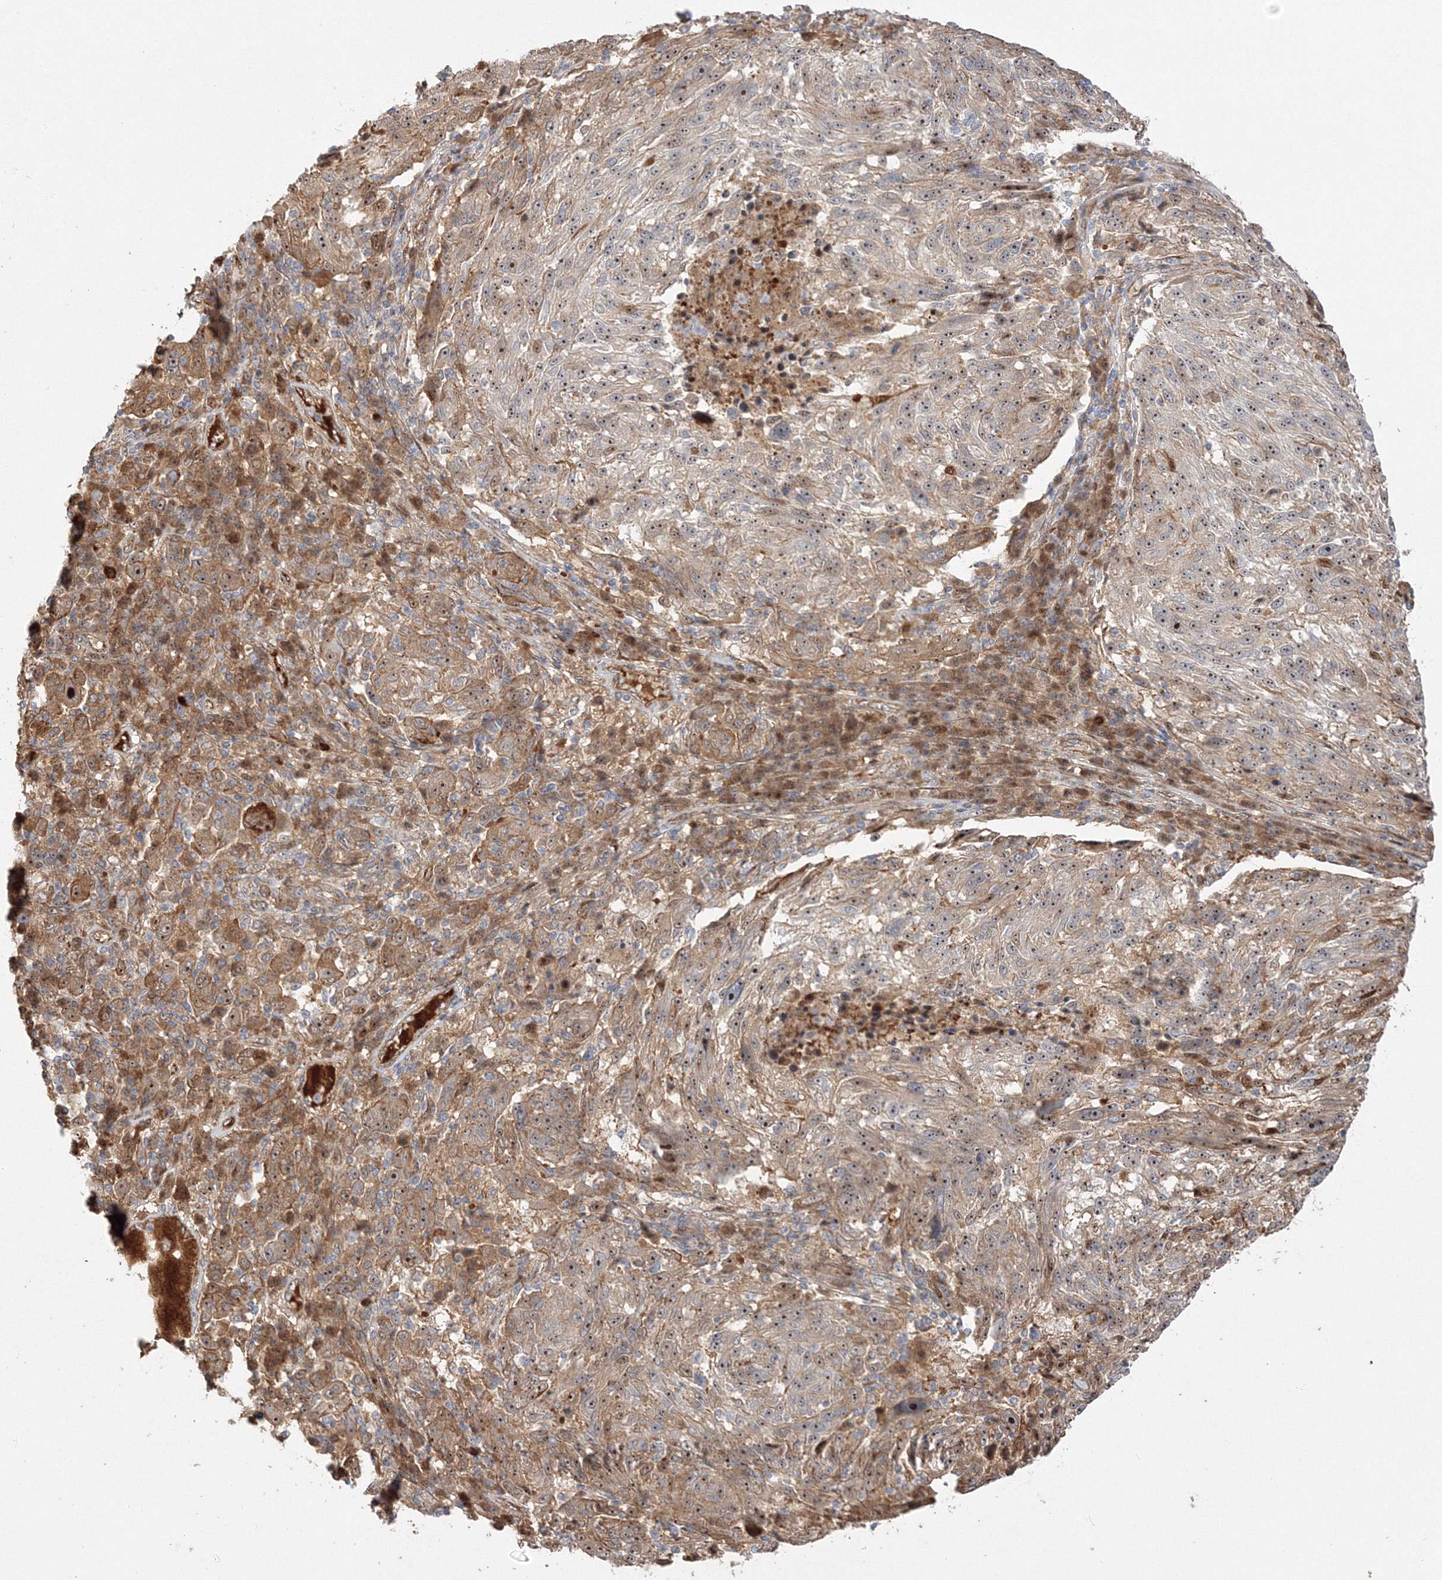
{"staining": {"intensity": "moderate", "quantity": ">75%", "location": "cytoplasmic/membranous,nuclear"}, "tissue": "melanoma", "cell_type": "Tumor cells", "image_type": "cancer", "snomed": [{"axis": "morphology", "description": "Malignant melanoma, NOS"}, {"axis": "topography", "description": "Skin"}], "caption": "Approximately >75% of tumor cells in human melanoma exhibit moderate cytoplasmic/membranous and nuclear protein expression as visualized by brown immunohistochemical staining.", "gene": "NPM3", "patient": {"sex": "male", "age": 53}}